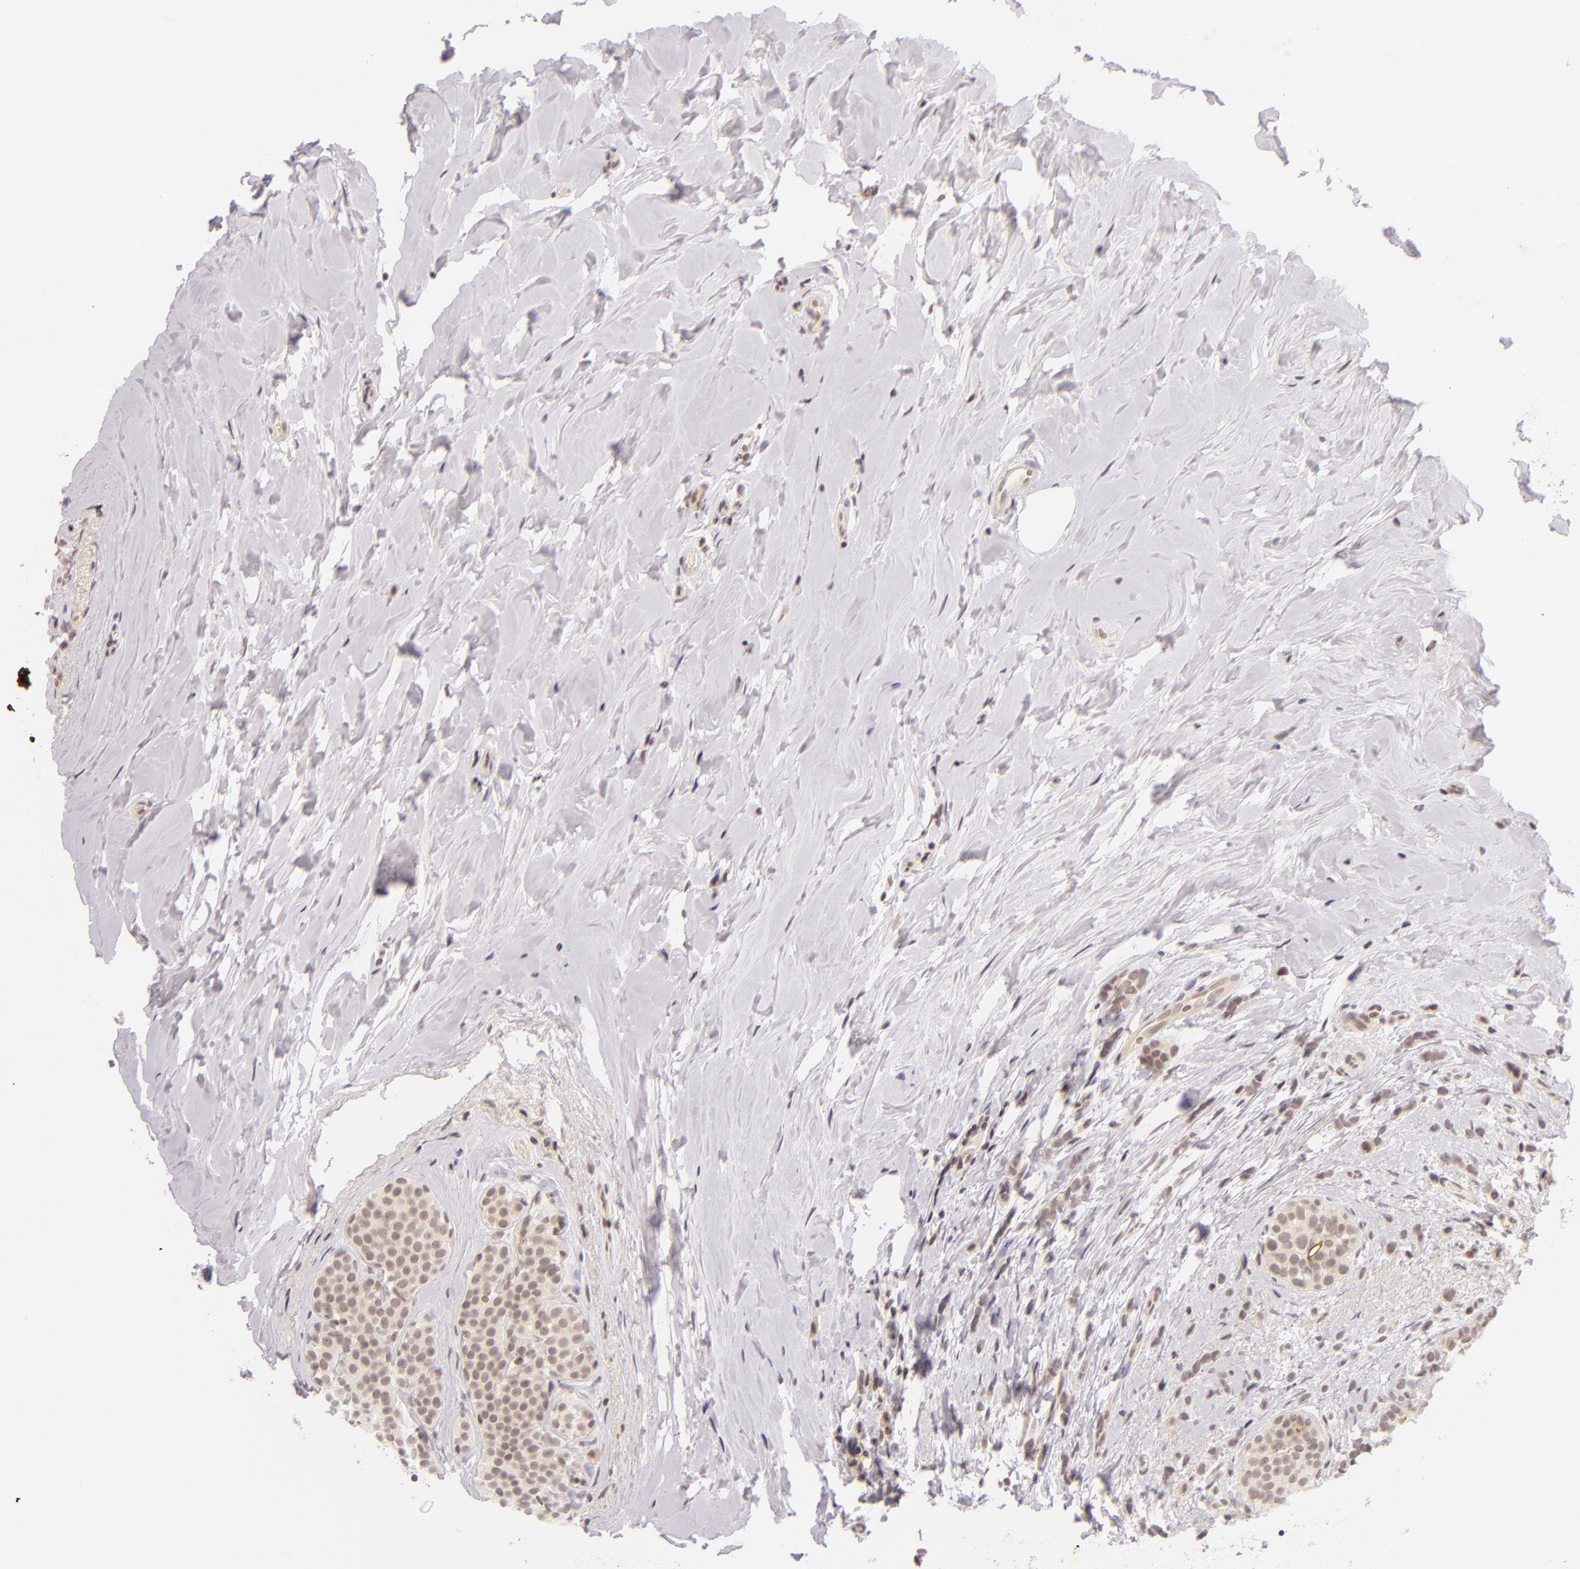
{"staining": {"intensity": "weak", "quantity": "25%-75%", "location": "cytoplasmic/membranous"}, "tissue": "breast cancer", "cell_type": "Tumor cells", "image_type": "cancer", "snomed": [{"axis": "morphology", "description": "Lobular carcinoma"}, {"axis": "topography", "description": "Breast"}], "caption": "The micrograph displays staining of breast cancer (lobular carcinoma), revealing weak cytoplasmic/membranous protein staining (brown color) within tumor cells.", "gene": "CASP8", "patient": {"sex": "female", "age": 64}}